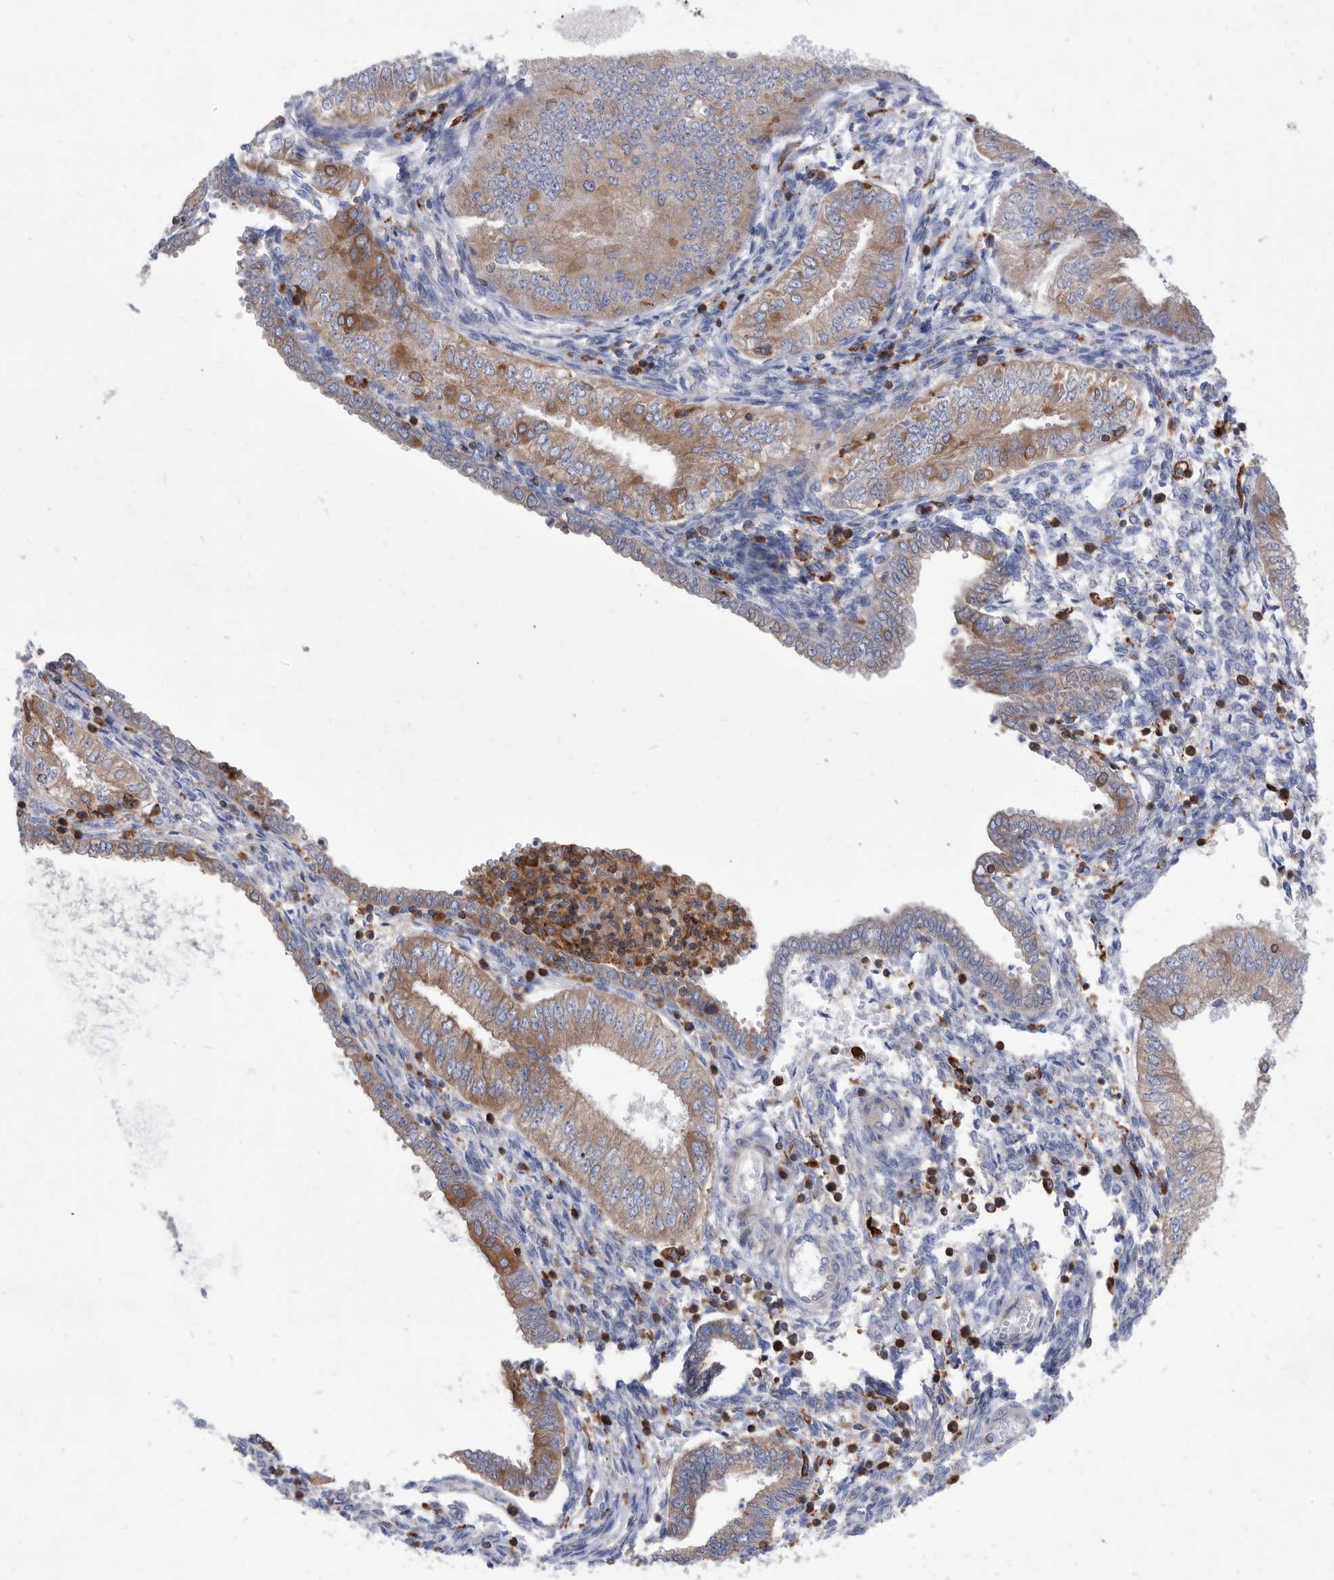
{"staining": {"intensity": "moderate", "quantity": "25%-75%", "location": "cytoplasmic/membranous"}, "tissue": "endometrial cancer", "cell_type": "Tumor cells", "image_type": "cancer", "snomed": [{"axis": "morphology", "description": "Normal tissue, NOS"}, {"axis": "morphology", "description": "Adenocarcinoma, NOS"}, {"axis": "topography", "description": "Endometrium"}], "caption": "This micrograph shows IHC staining of human adenocarcinoma (endometrial), with medium moderate cytoplasmic/membranous positivity in approximately 25%-75% of tumor cells.", "gene": "SMG7", "patient": {"sex": "female", "age": 53}}